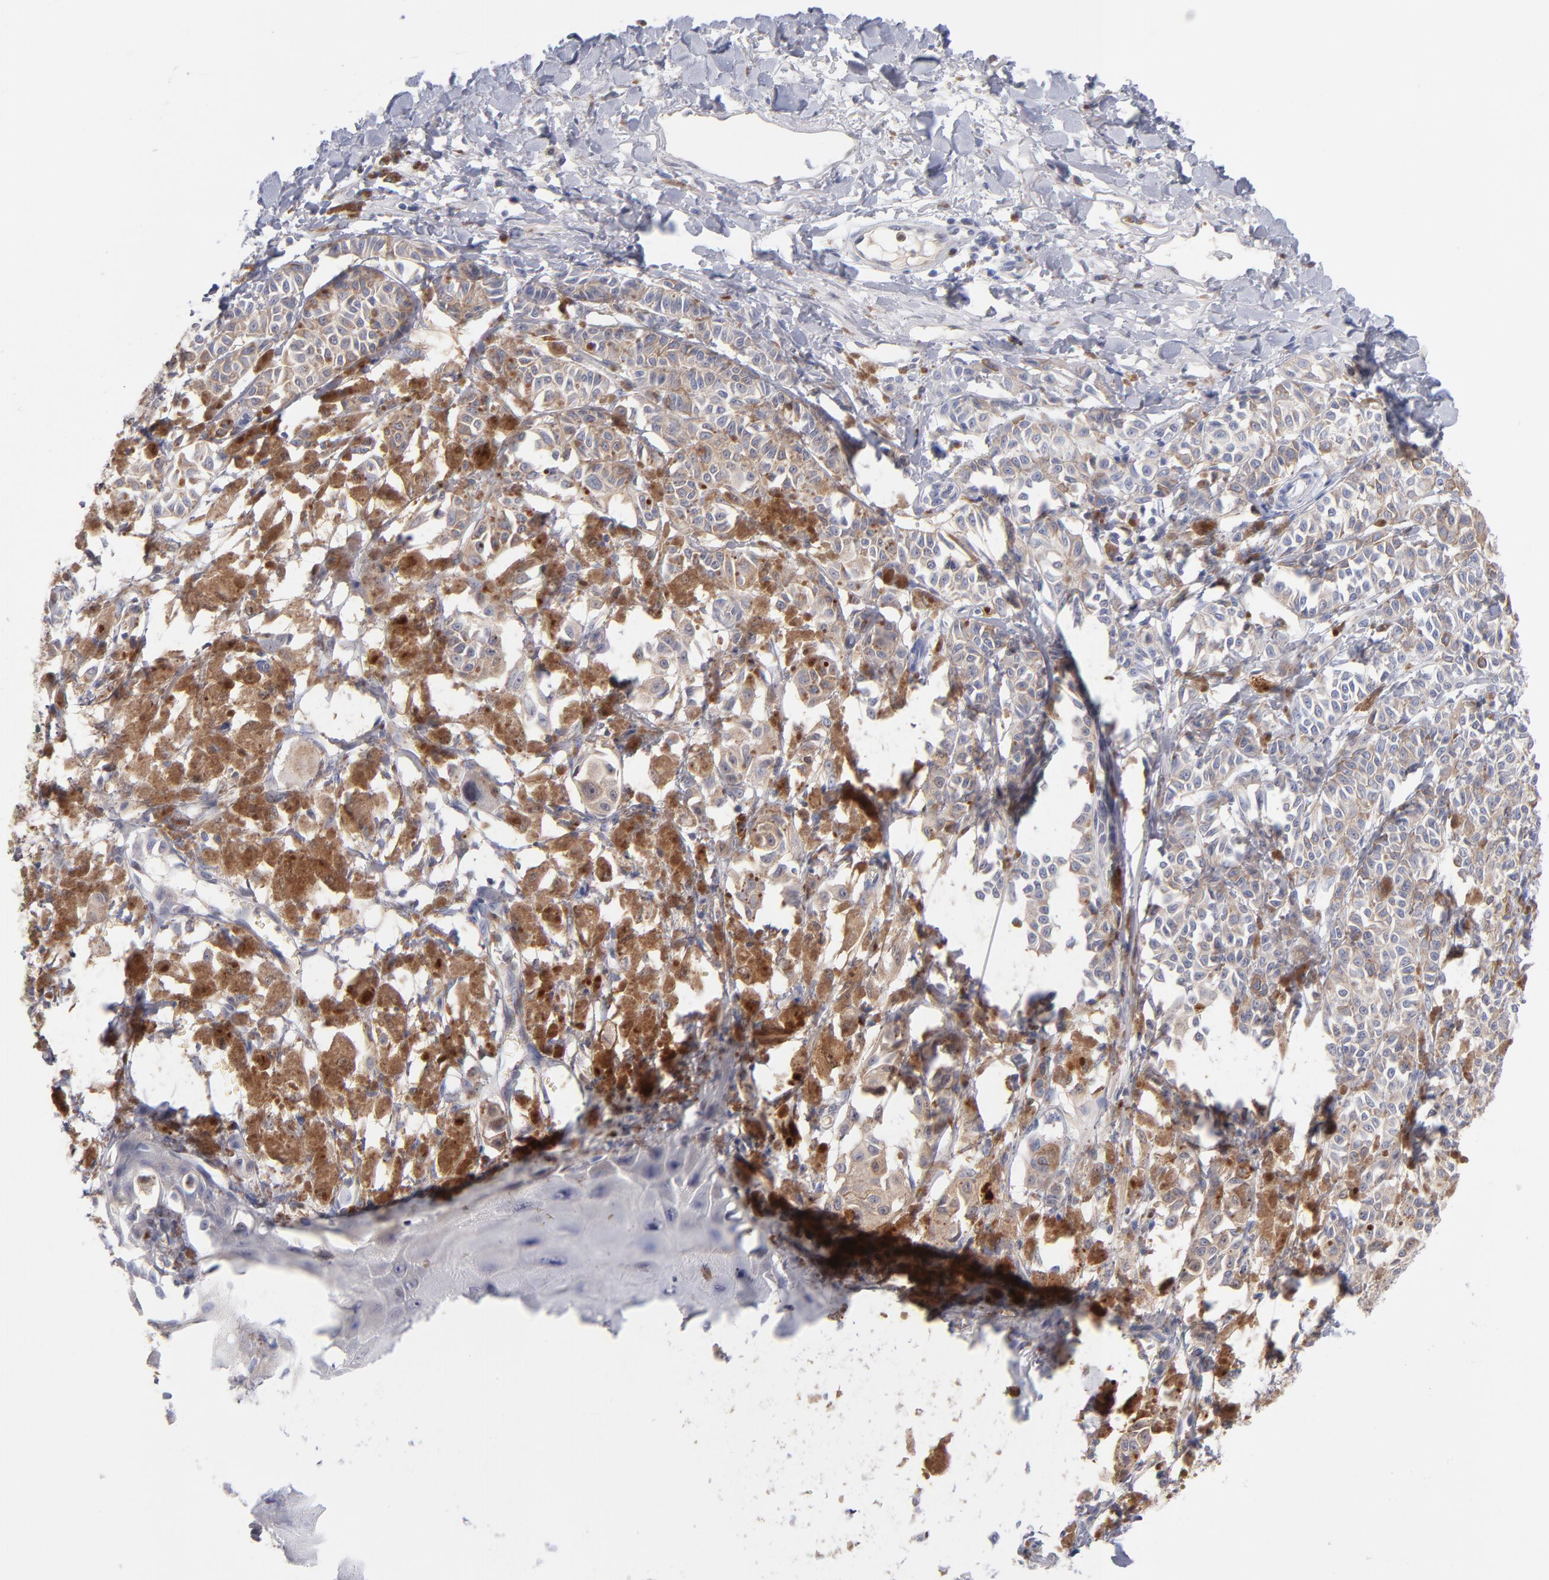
{"staining": {"intensity": "weak", "quantity": "25%-75%", "location": "cytoplasmic/membranous"}, "tissue": "melanoma", "cell_type": "Tumor cells", "image_type": "cancer", "snomed": [{"axis": "morphology", "description": "Malignant melanoma, NOS"}, {"axis": "topography", "description": "Skin"}], "caption": "Tumor cells demonstrate weak cytoplasmic/membranous staining in approximately 25%-75% of cells in melanoma.", "gene": "BID", "patient": {"sex": "male", "age": 76}}